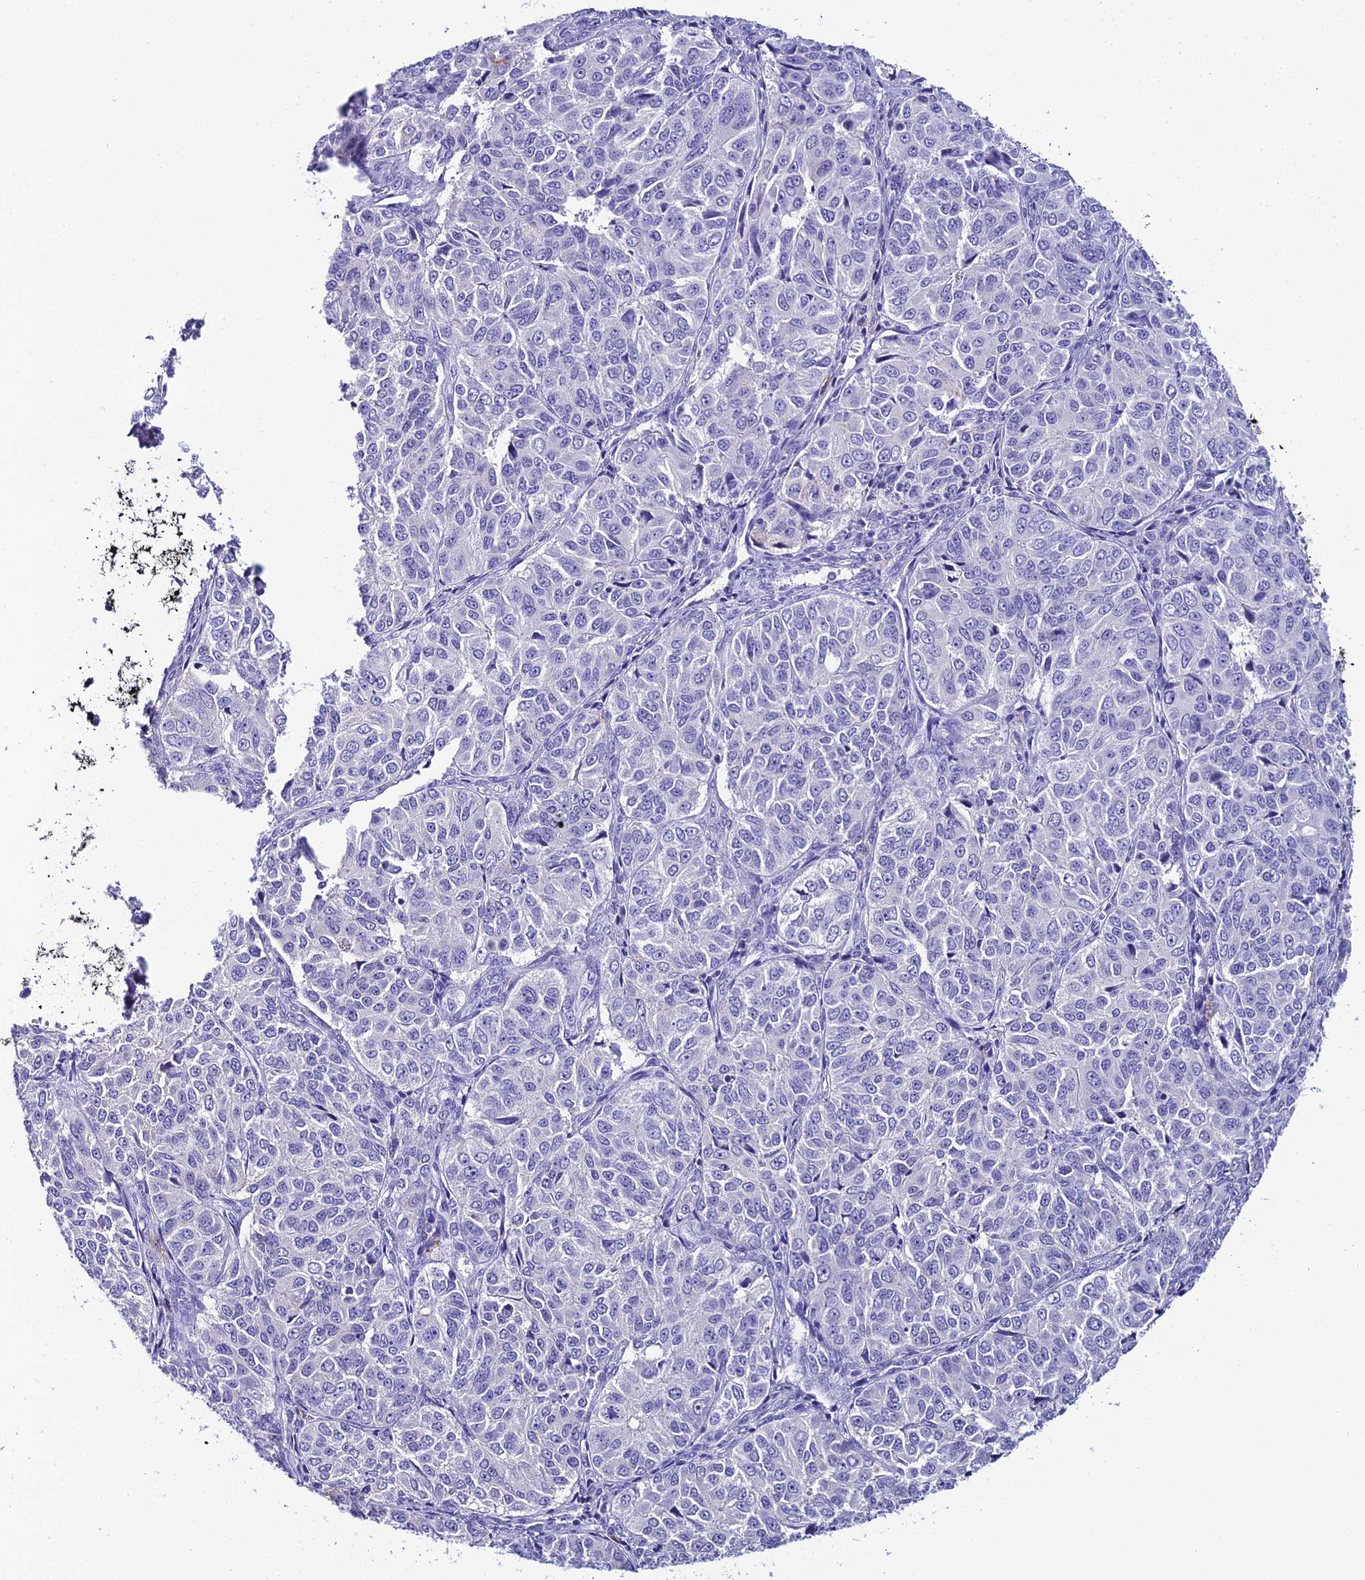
{"staining": {"intensity": "negative", "quantity": "none", "location": "none"}, "tissue": "ovarian cancer", "cell_type": "Tumor cells", "image_type": "cancer", "snomed": [{"axis": "morphology", "description": "Carcinoma, endometroid"}, {"axis": "topography", "description": "Ovary"}], "caption": "Immunohistochemistry (IHC) photomicrograph of neoplastic tissue: human endometroid carcinoma (ovarian) stained with DAB displays no significant protein staining in tumor cells. (DAB IHC, high magnification).", "gene": "C12orf29", "patient": {"sex": "female", "age": 51}}